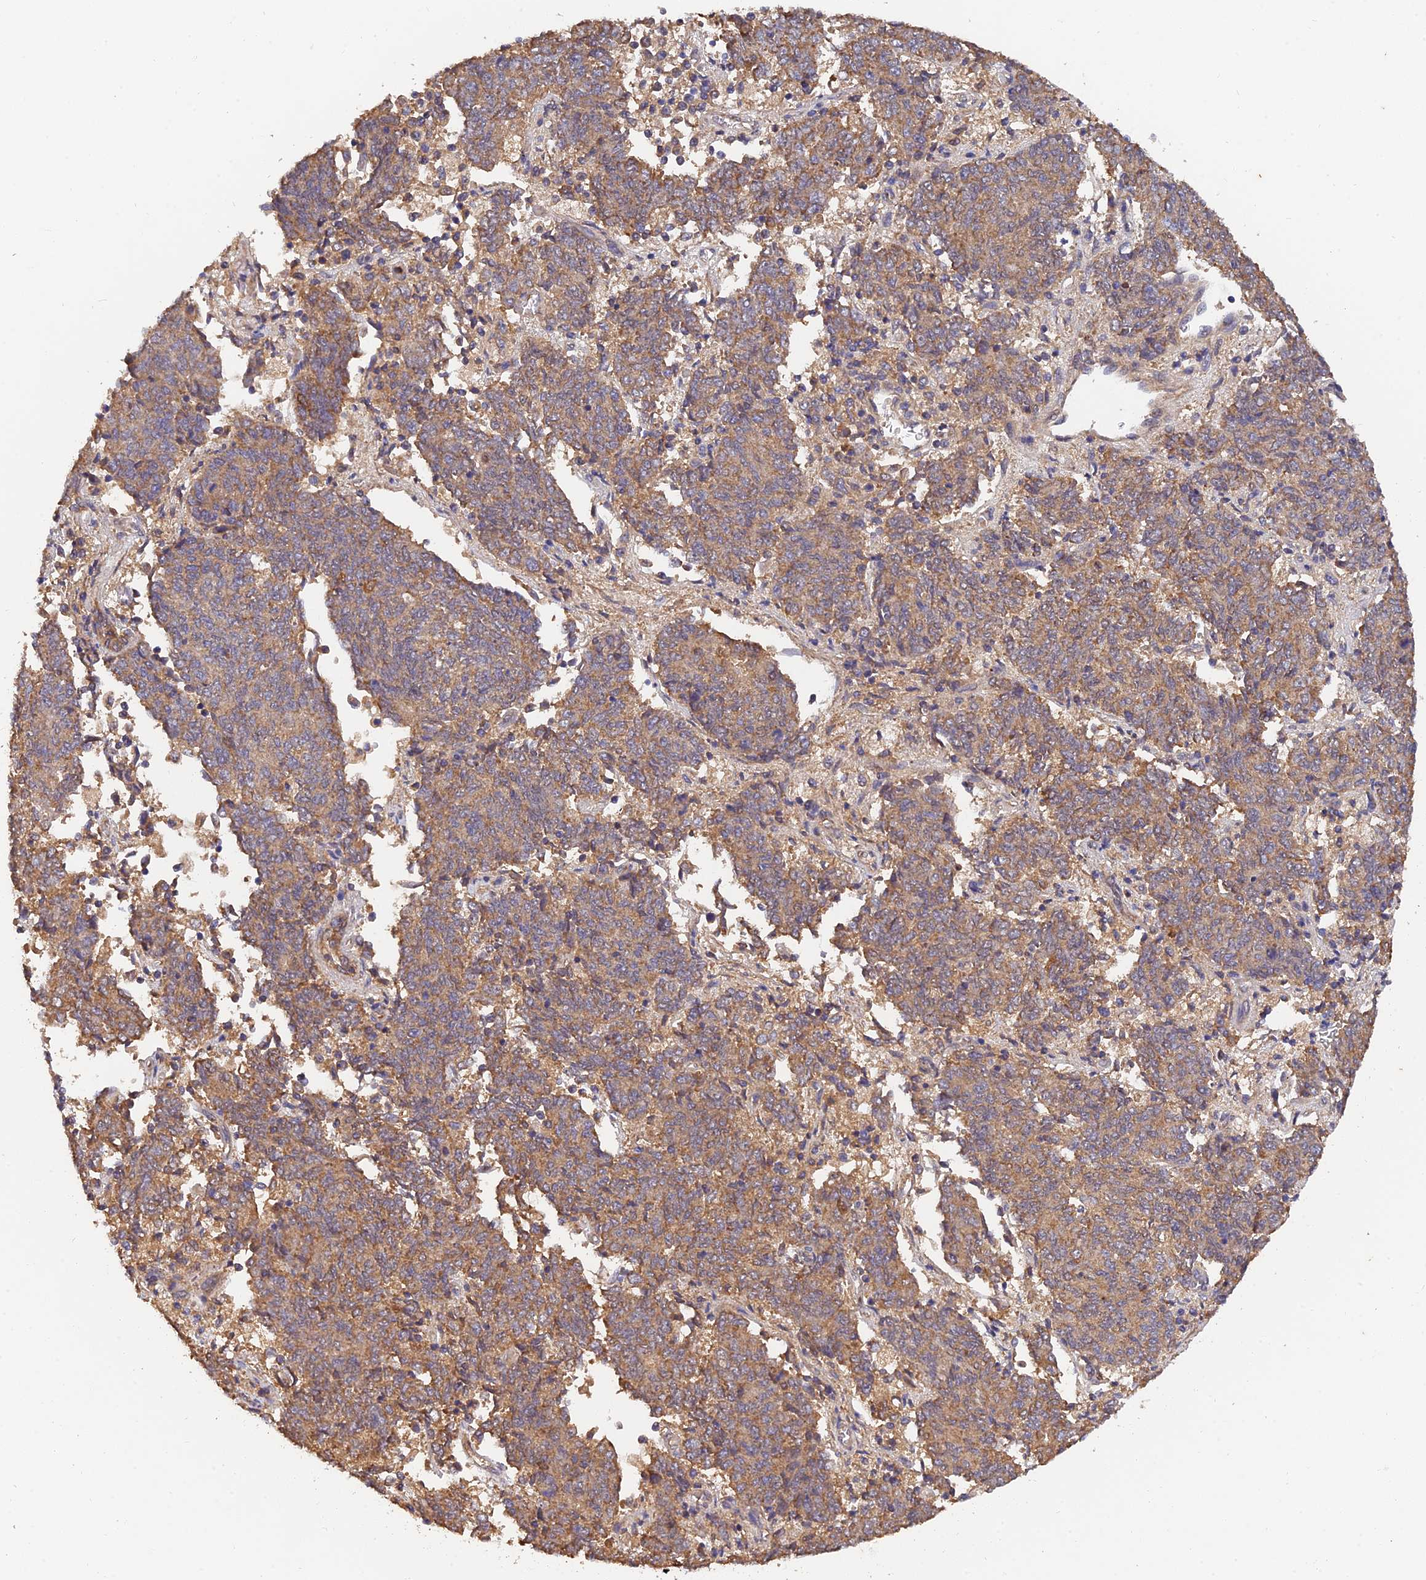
{"staining": {"intensity": "moderate", "quantity": "25%-75%", "location": "cytoplasmic/membranous"}, "tissue": "endometrial cancer", "cell_type": "Tumor cells", "image_type": "cancer", "snomed": [{"axis": "morphology", "description": "Adenocarcinoma, NOS"}, {"axis": "topography", "description": "Endometrium"}], "caption": "A medium amount of moderate cytoplasmic/membranous staining is present in approximately 25%-75% of tumor cells in endometrial cancer (adenocarcinoma) tissue.", "gene": "SLC38A11", "patient": {"sex": "female", "age": 80}}